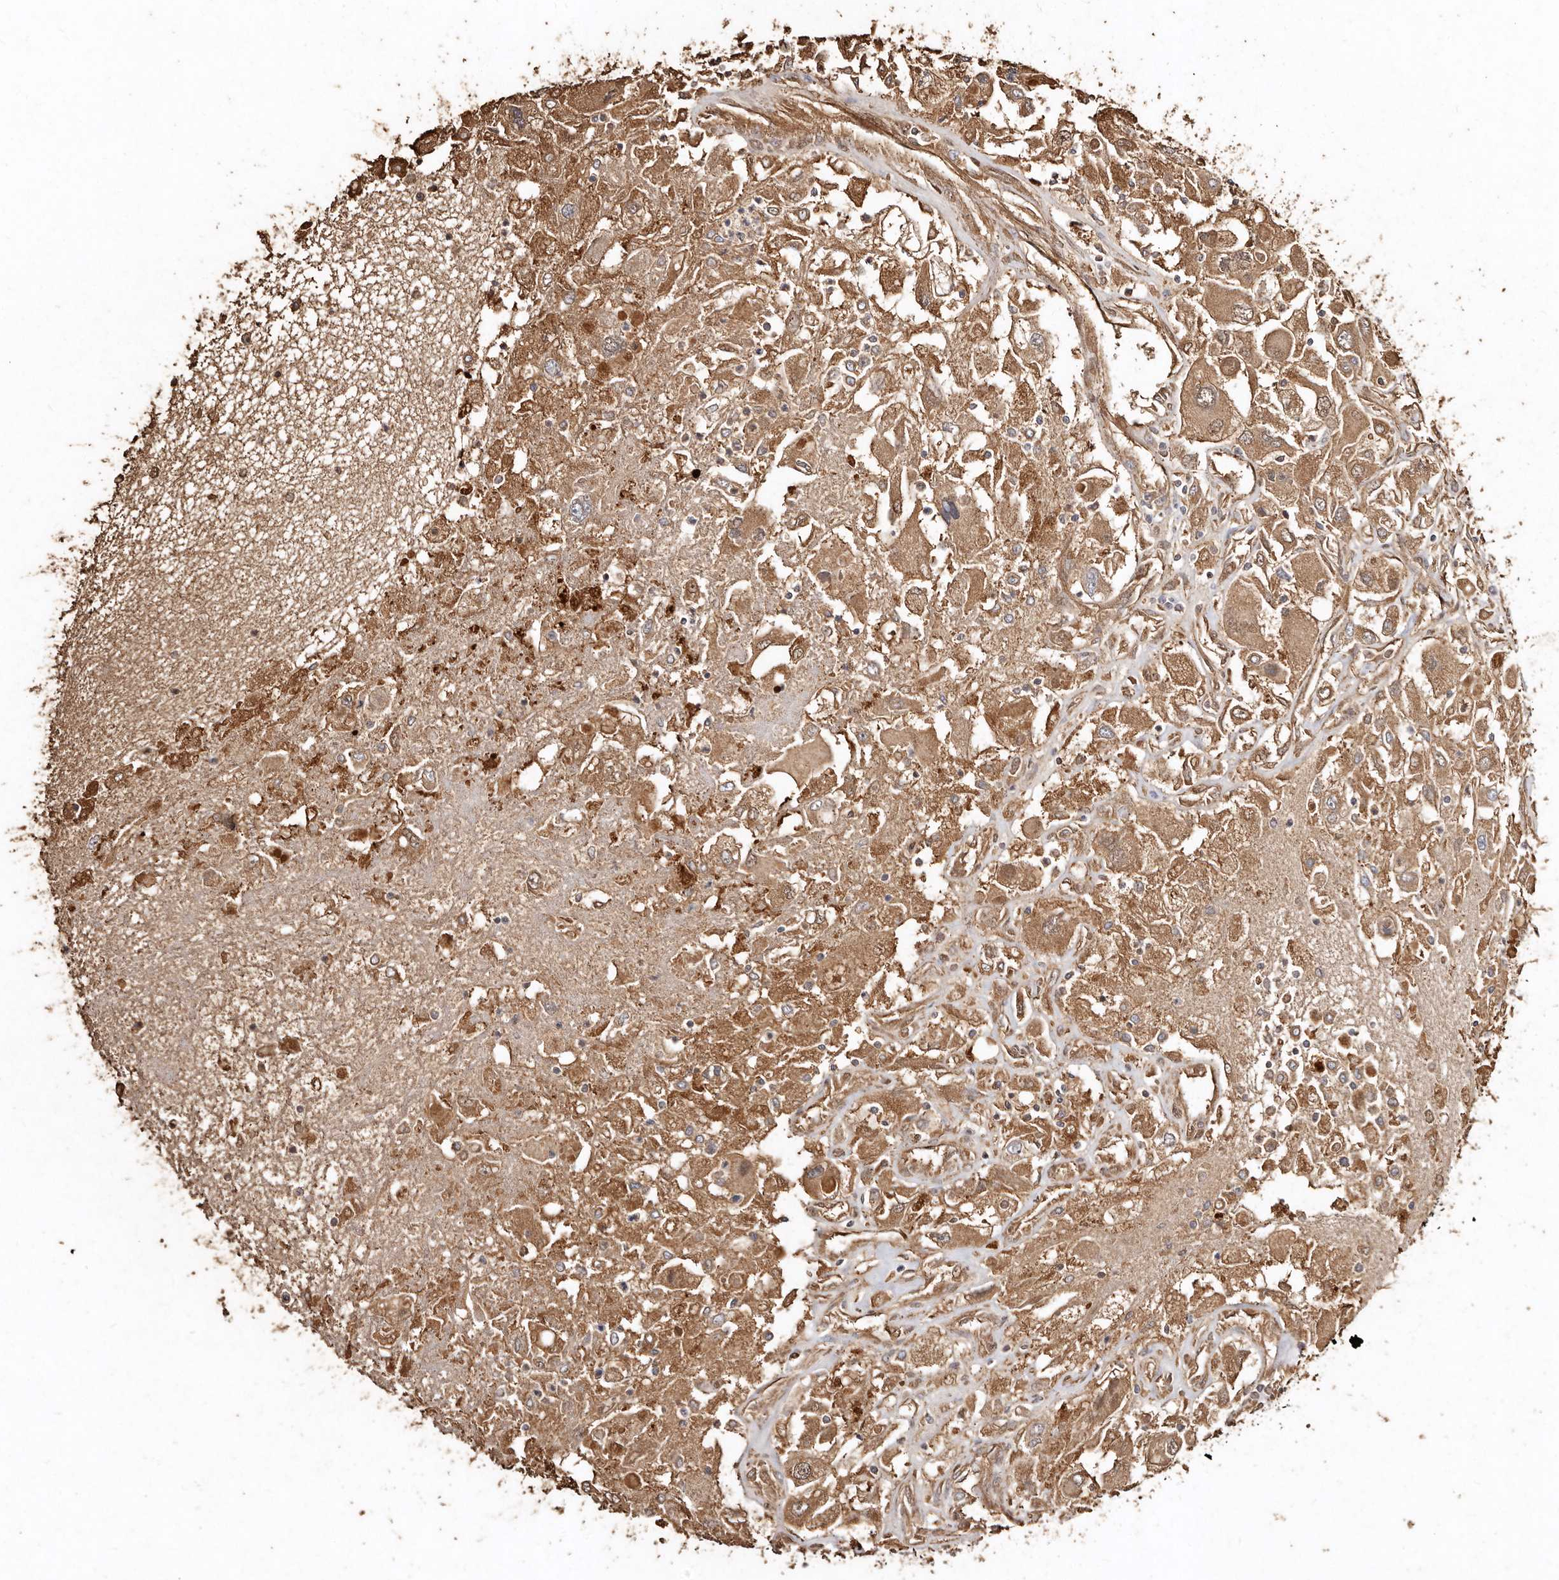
{"staining": {"intensity": "moderate", "quantity": ">75%", "location": "cytoplasmic/membranous"}, "tissue": "renal cancer", "cell_type": "Tumor cells", "image_type": "cancer", "snomed": [{"axis": "morphology", "description": "Adenocarcinoma, NOS"}, {"axis": "topography", "description": "Kidney"}], "caption": "Immunohistochemical staining of renal cancer (adenocarcinoma) shows medium levels of moderate cytoplasmic/membranous protein positivity in about >75% of tumor cells.", "gene": "FARS2", "patient": {"sex": "female", "age": 52}}